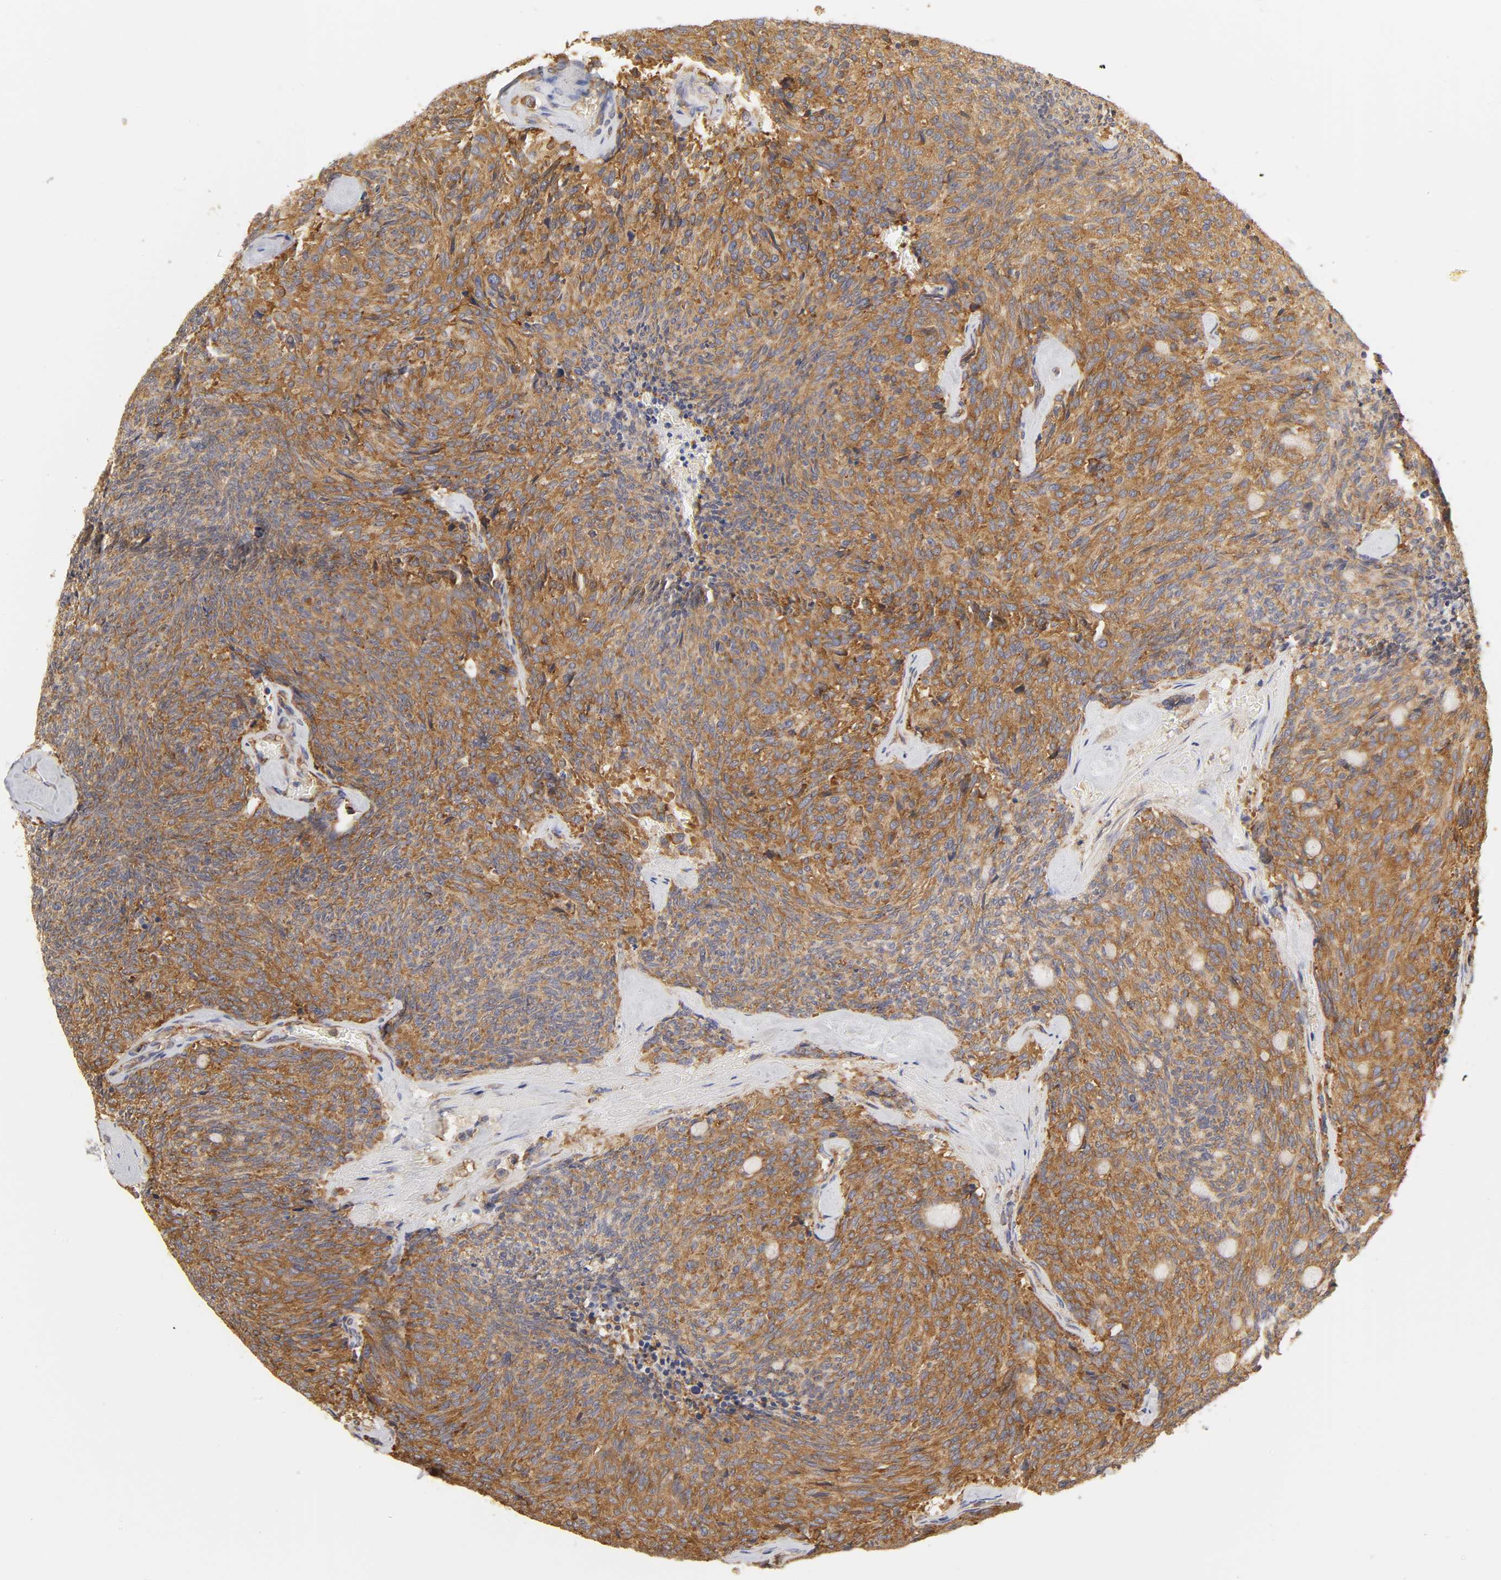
{"staining": {"intensity": "moderate", "quantity": ">75%", "location": "cytoplasmic/membranous"}, "tissue": "carcinoid", "cell_type": "Tumor cells", "image_type": "cancer", "snomed": [{"axis": "morphology", "description": "Carcinoid, malignant, NOS"}, {"axis": "topography", "description": "Pancreas"}], "caption": "Immunohistochemistry (IHC) photomicrograph of neoplastic tissue: malignant carcinoid stained using immunohistochemistry demonstrates medium levels of moderate protein expression localized specifically in the cytoplasmic/membranous of tumor cells, appearing as a cytoplasmic/membranous brown color.", "gene": "RPL14", "patient": {"sex": "female", "age": 54}}